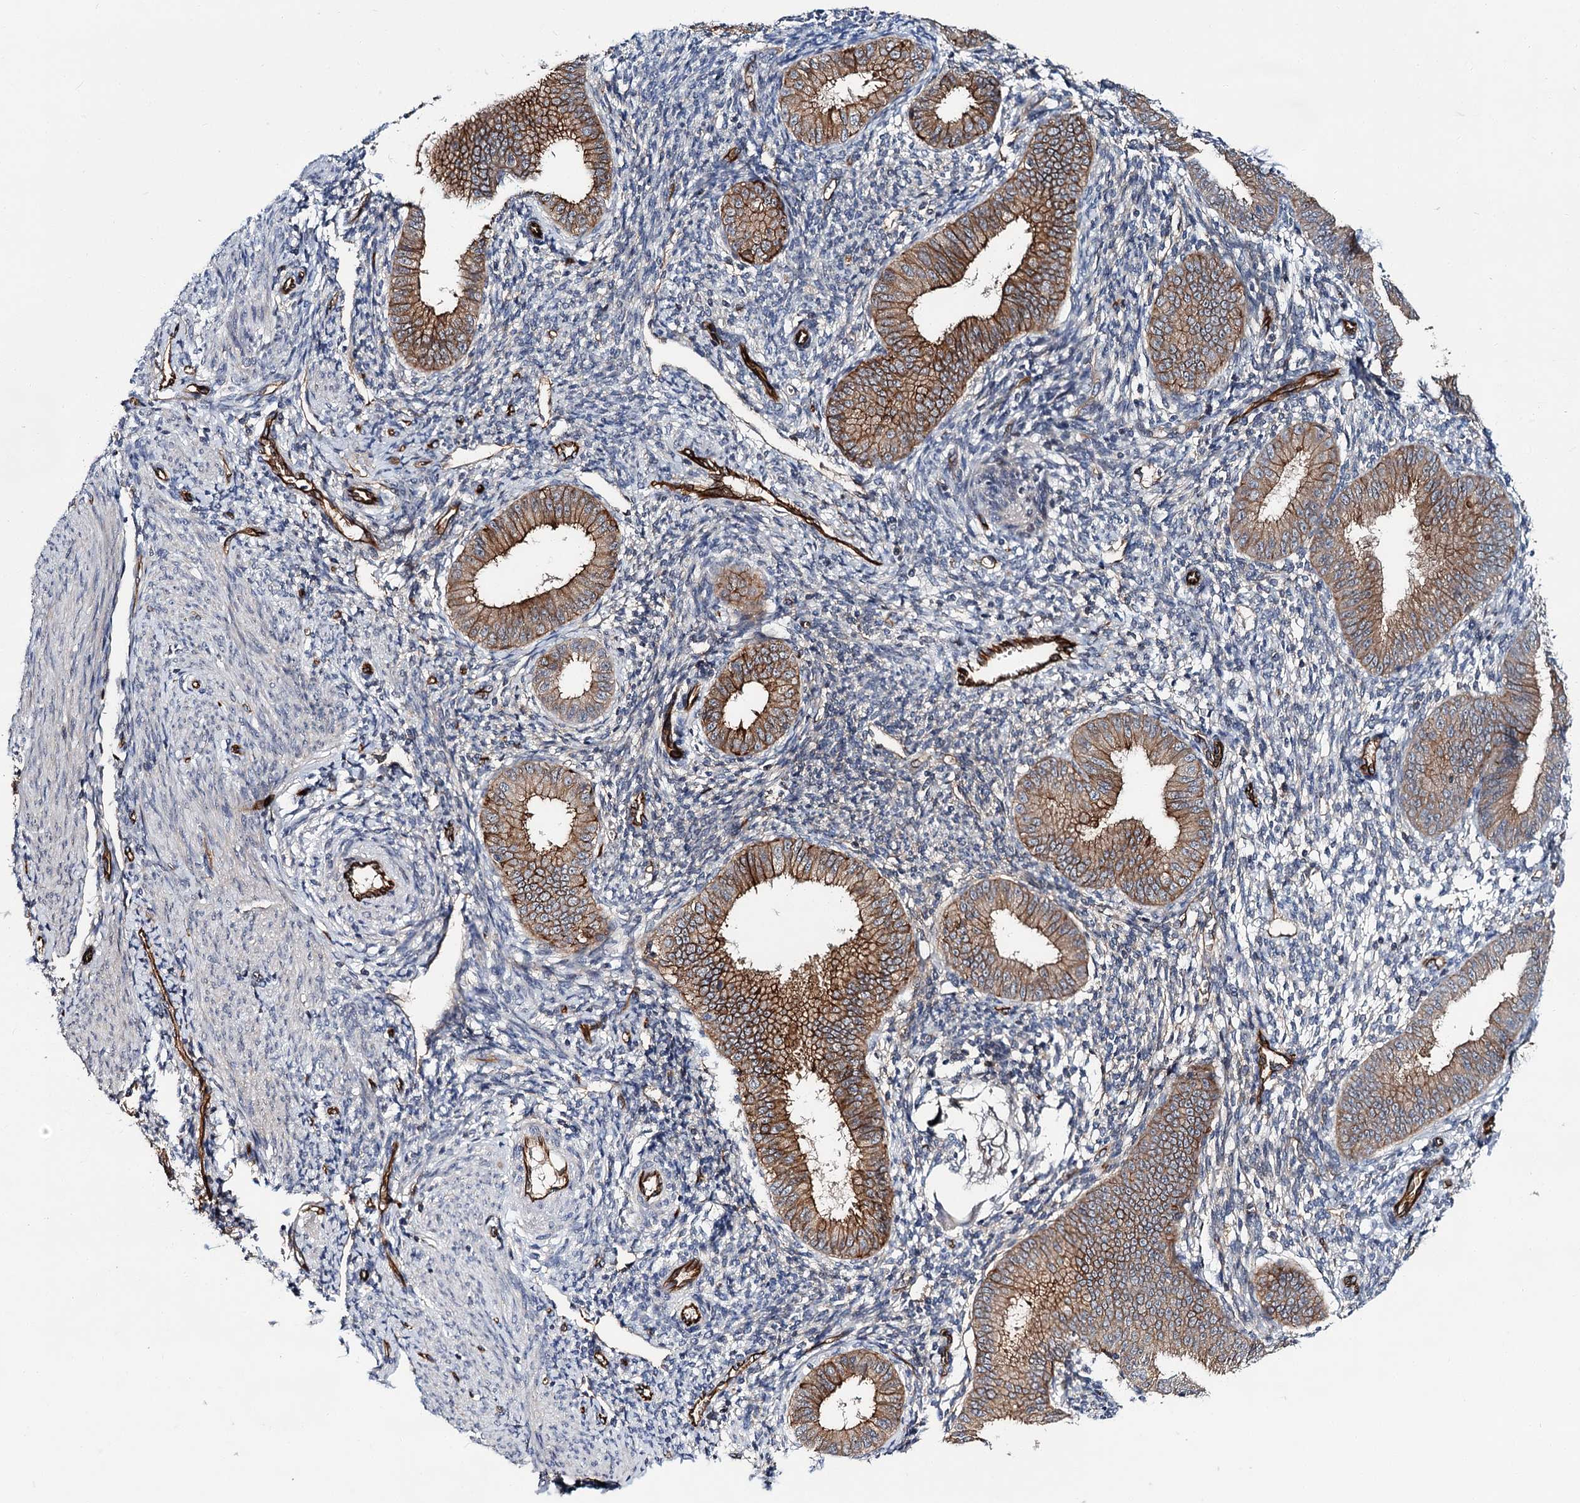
{"staining": {"intensity": "negative", "quantity": "none", "location": "none"}, "tissue": "endometrium", "cell_type": "Cells in endometrial stroma", "image_type": "normal", "snomed": [{"axis": "morphology", "description": "Normal tissue, NOS"}, {"axis": "topography", "description": "Uterus"}, {"axis": "topography", "description": "Endometrium"}], "caption": "This is an immunohistochemistry image of normal endometrium. There is no positivity in cells in endometrial stroma.", "gene": "ABLIM1", "patient": {"sex": "female", "age": 48}}